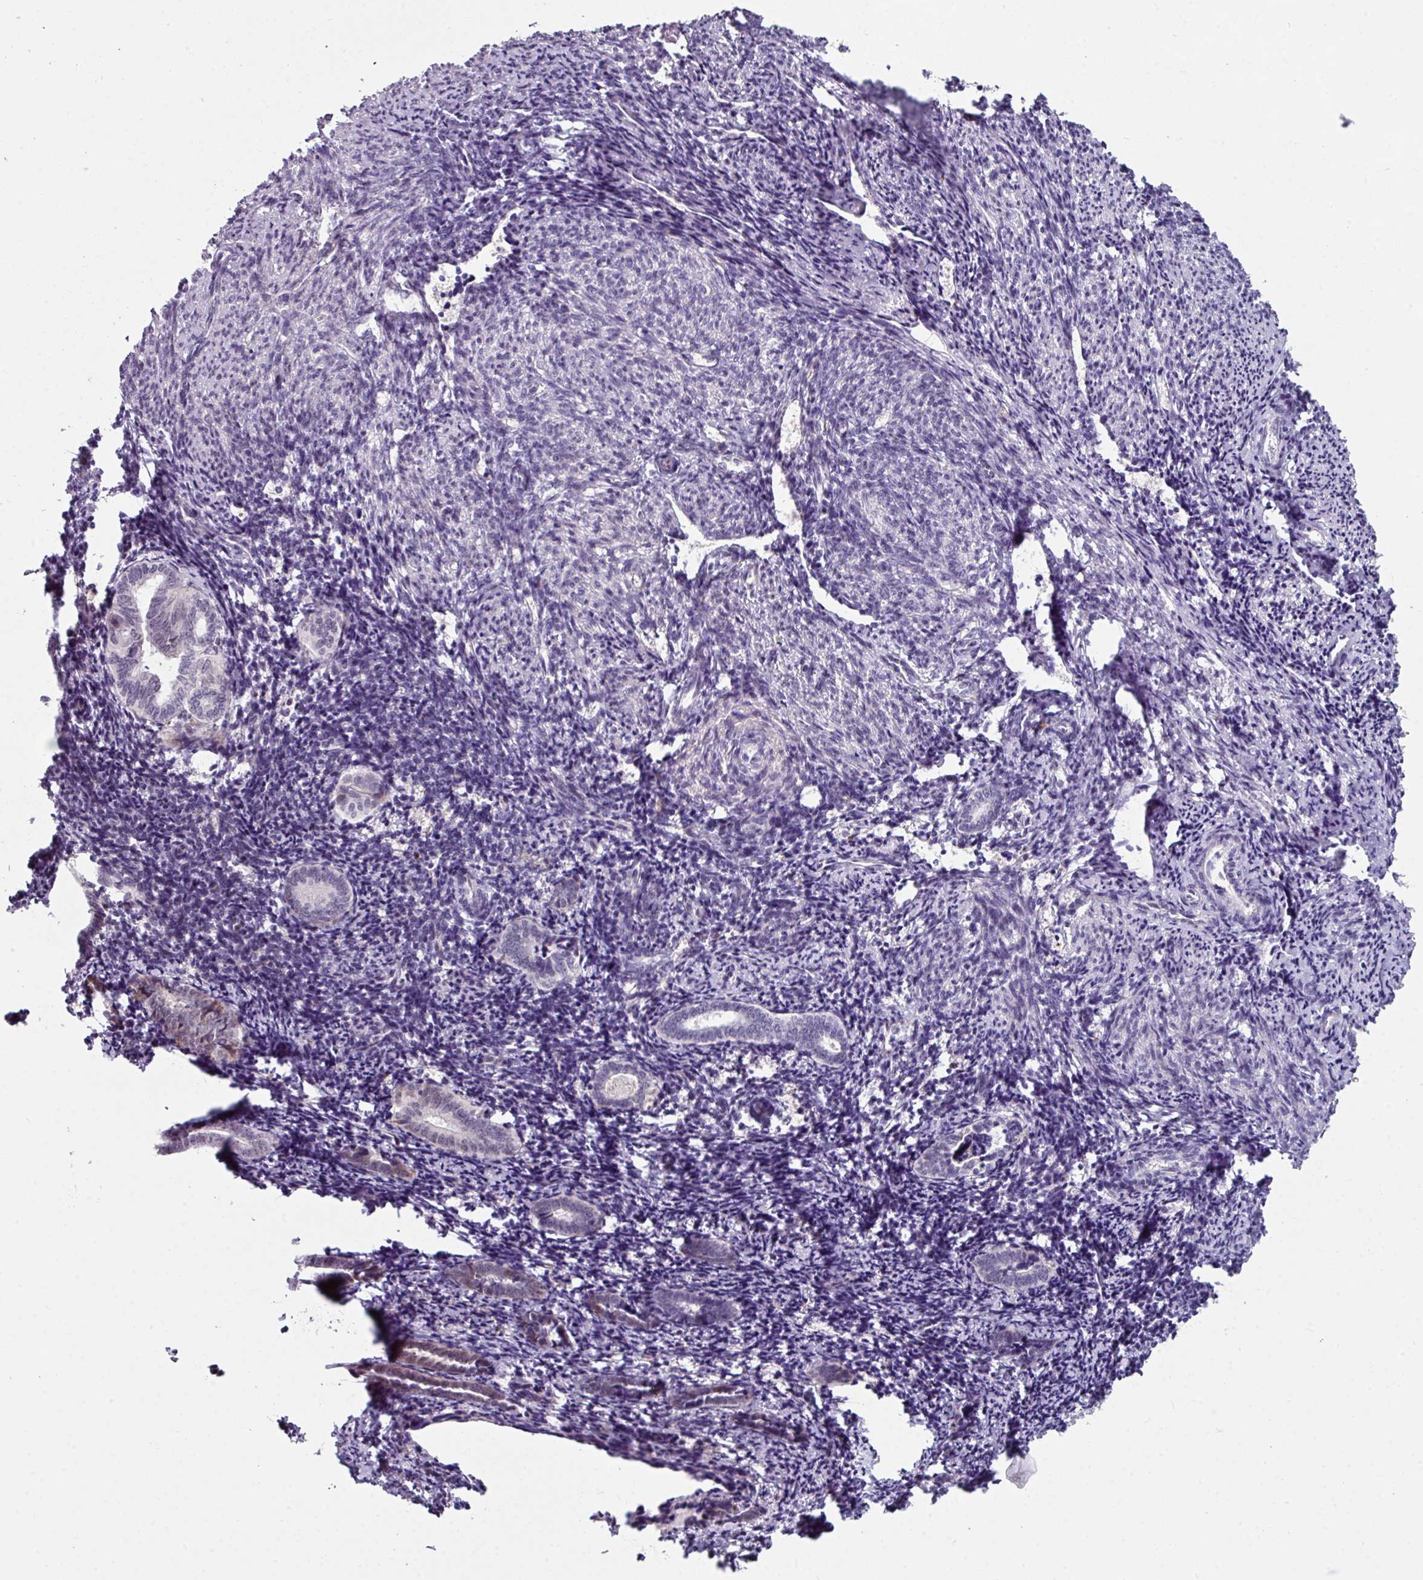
{"staining": {"intensity": "negative", "quantity": "none", "location": "none"}, "tissue": "endometrium", "cell_type": "Cells in endometrial stroma", "image_type": "normal", "snomed": [{"axis": "morphology", "description": "Normal tissue, NOS"}, {"axis": "topography", "description": "Endometrium"}], "caption": "Micrograph shows no protein expression in cells in endometrial stroma of normal endometrium. (DAB IHC, high magnification).", "gene": "BMS1", "patient": {"sex": "female", "age": 54}}